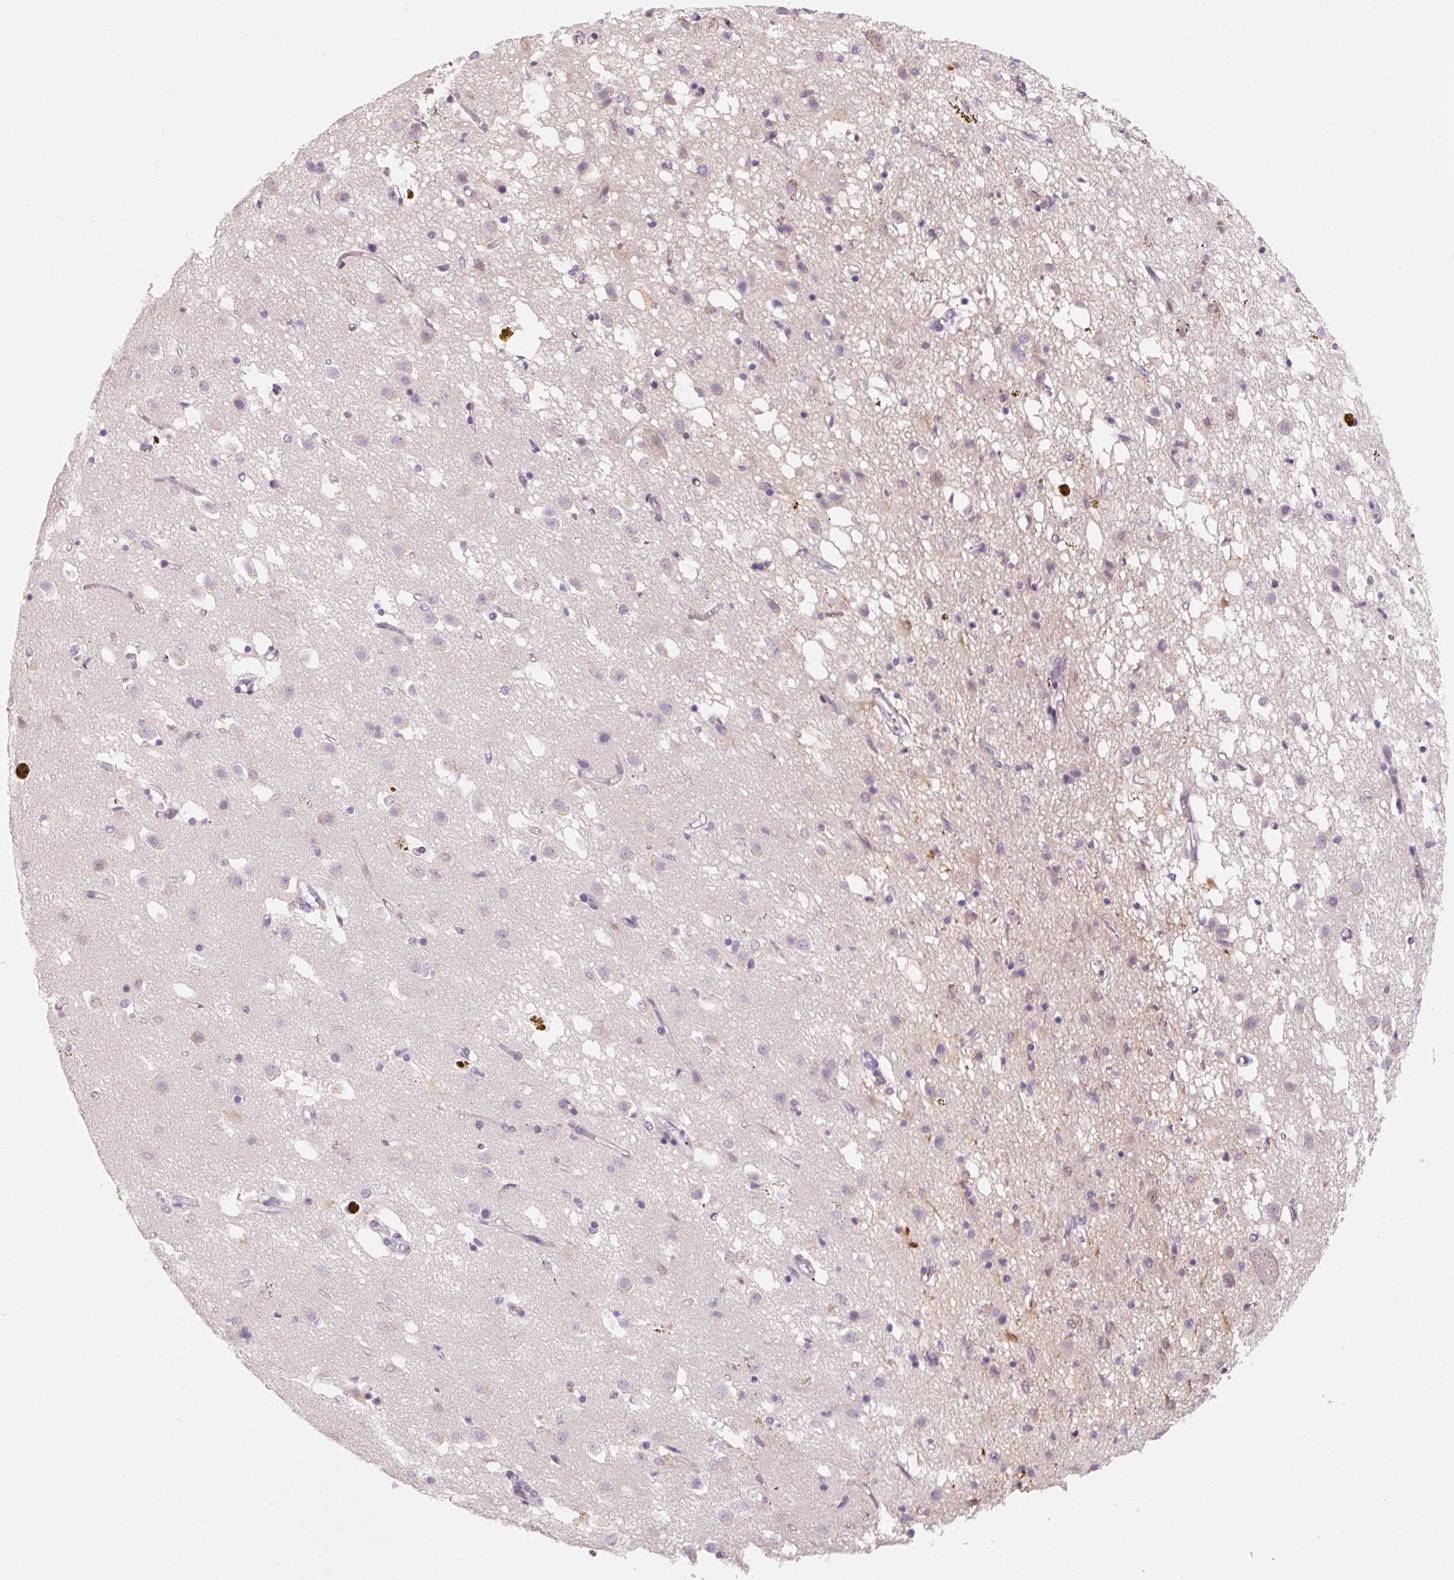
{"staining": {"intensity": "moderate", "quantity": "<25%", "location": "cytoplasmic/membranous"}, "tissue": "caudate", "cell_type": "Glial cells", "image_type": "normal", "snomed": [{"axis": "morphology", "description": "Normal tissue, NOS"}, {"axis": "topography", "description": "Lateral ventricle wall"}], "caption": "The histopathology image shows staining of normal caudate, revealing moderate cytoplasmic/membranous protein staining (brown color) within glial cells.", "gene": "OR8K1", "patient": {"sex": "male", "age": 58}}